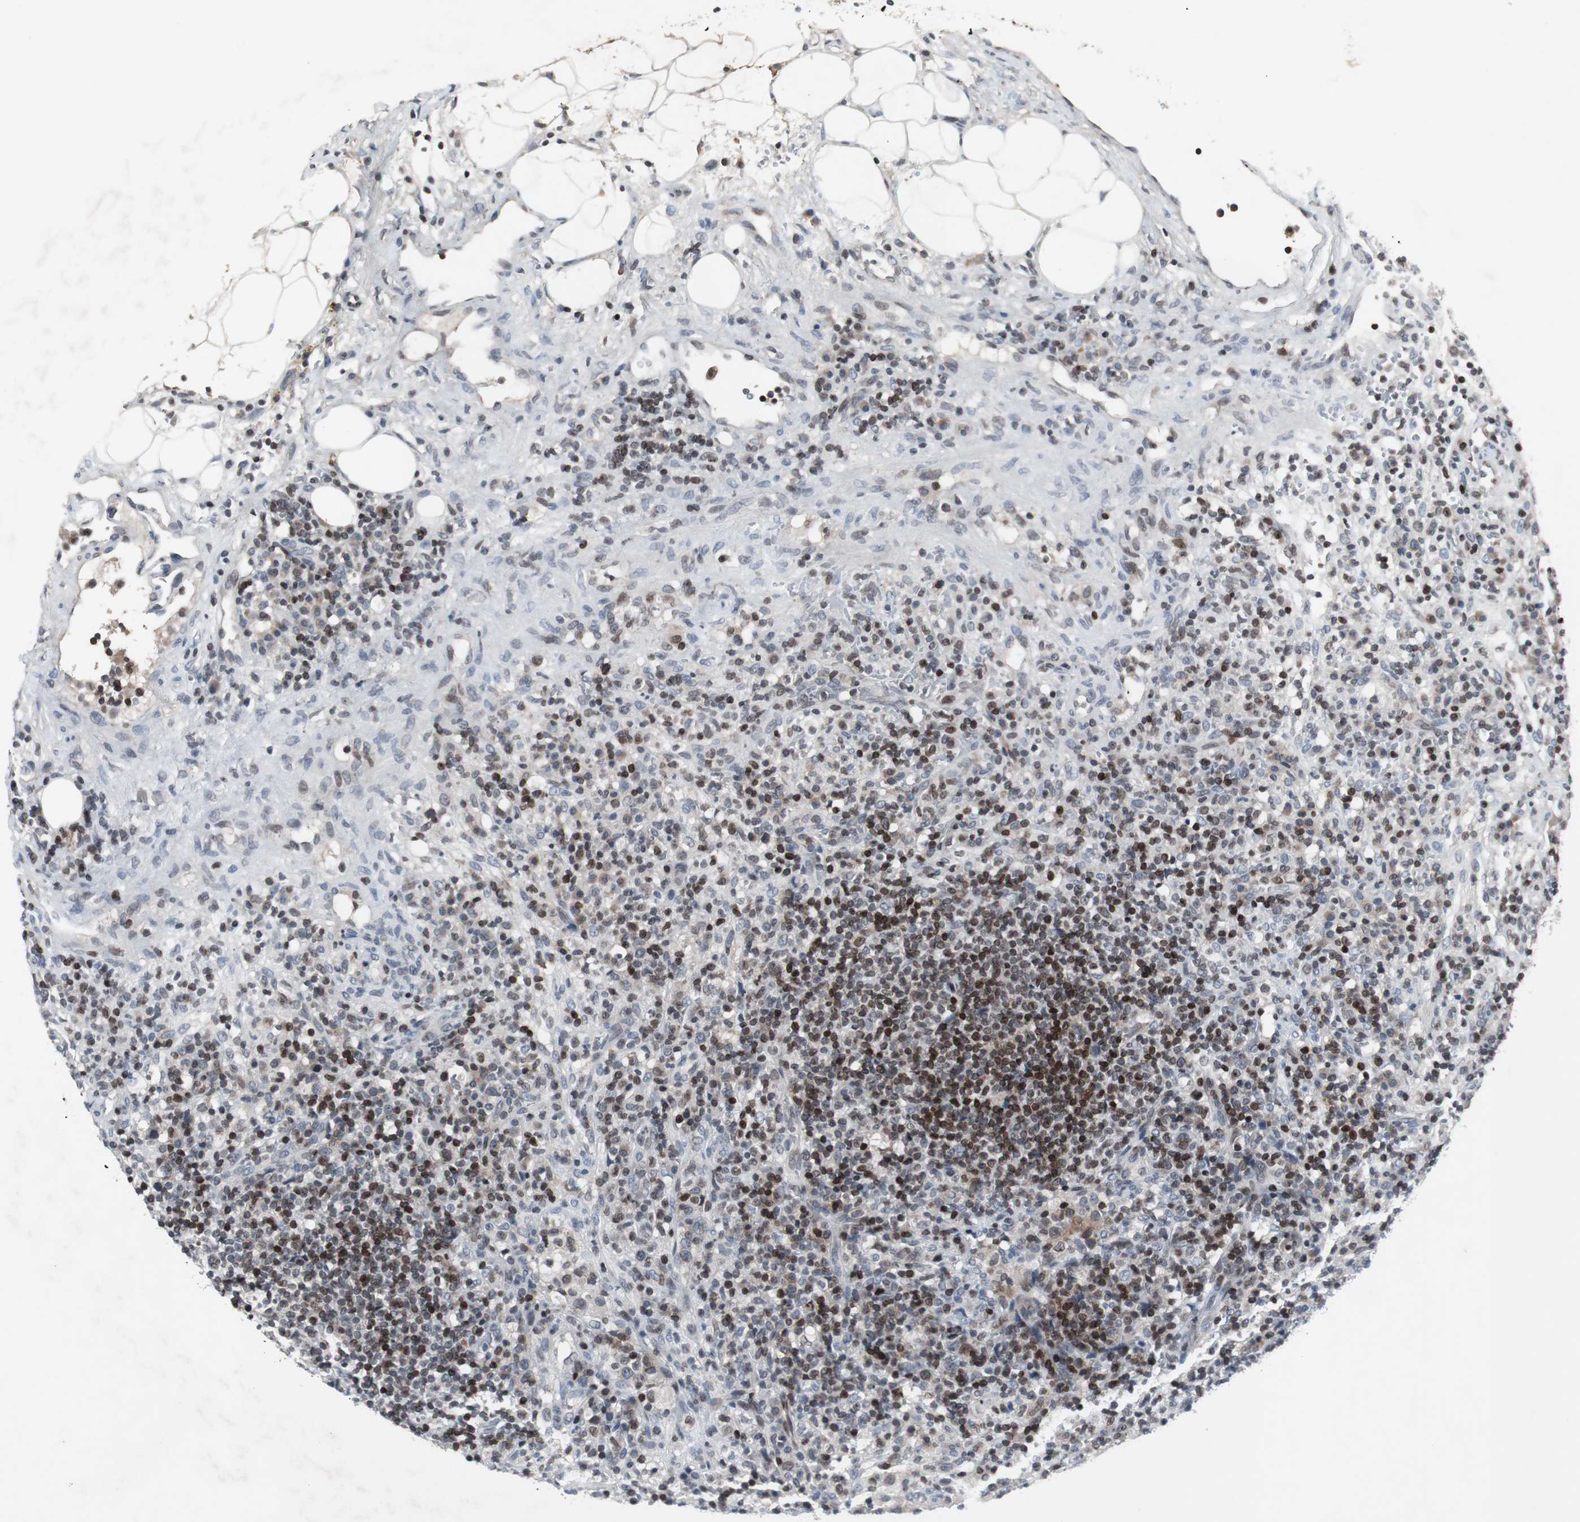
{"staining": {"intensity": "strong", "quantity": "25%-75%", "location": "nuclear"}, "tissue": "lymphoma", "cell_type": "Tumor cells", "image_type": "cancer", "snomed": [{"axis": "morphology", "description": "Hodgkin's disease, NOS"}, {"axis": "topography", "description": "Lymph node"}], "caption": "Human Hodgkin's disease stained with a brown dye demonstrates strong nuclear positive expression in approximately 25%-75% of tumor cells.", "gene": "ZNF396", "patient": {"sex": "male", "age": 65}}